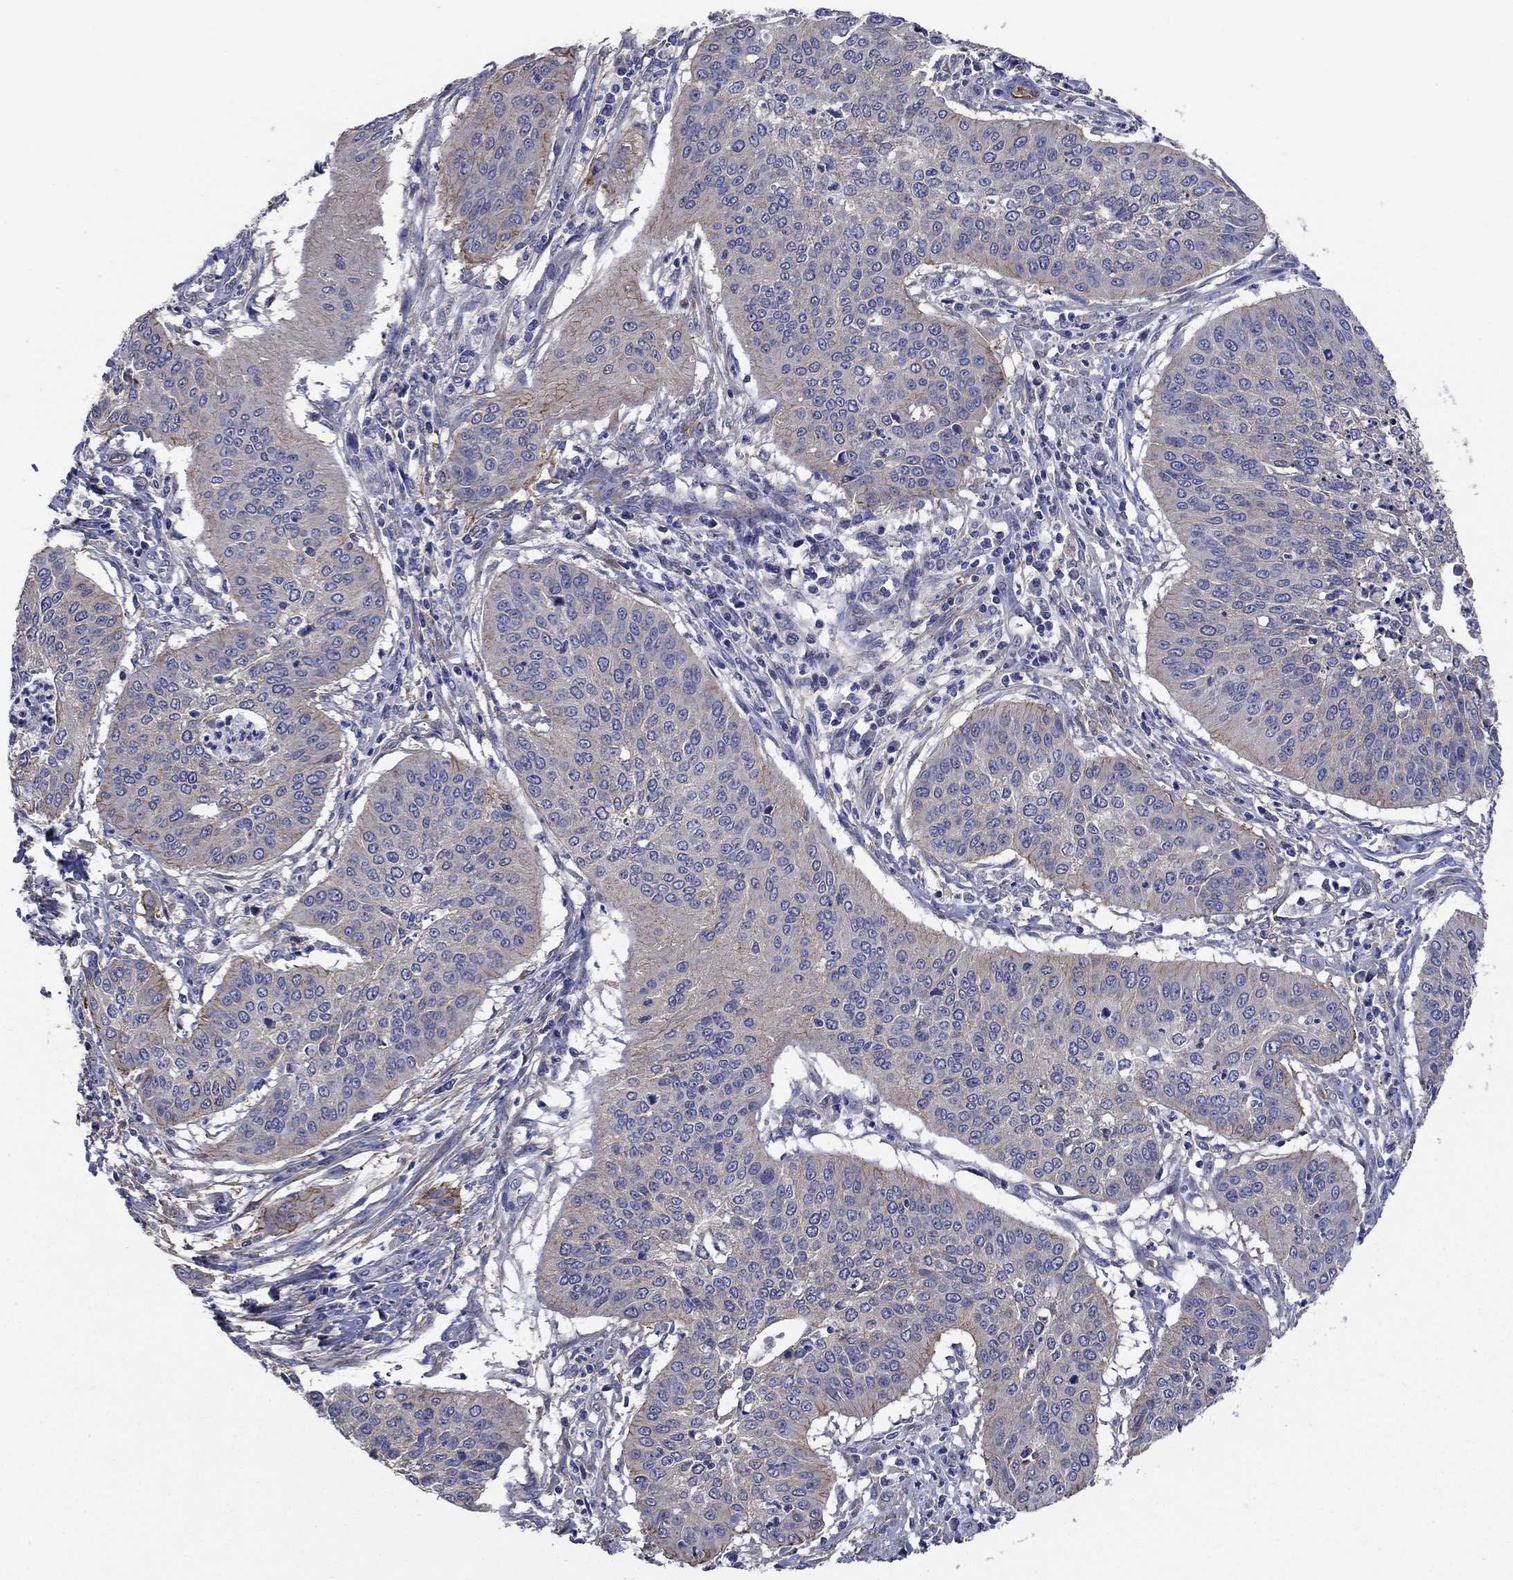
{"staining": {"intensity": "moderate", "quantity": "<25%", "location": "cytoplasmic/membranous"}, "tissue": "cervical cancer", "cell_type": "Tumor cells", "image_type": "cancer", "snomed": [{"axis": "morphology", "description": "Normal tissue, NOS"}, {"axis": "morphology", "description": "Squamous cell carcinoma, NOS"}, {"axis": "topography", "description": "Cervix"}], "caption": "Cervical cancer (squamous cell carcinoma) tissue displays moderate cytoplasmic/membranous positivity in approximately <25% of tumor cells, visualized by immunohistochemistry. The protein is shown in brown color, while the nuclei are stained blue.", "gene": "FLNC", "patient": {"sex": "female", "age": 39}}